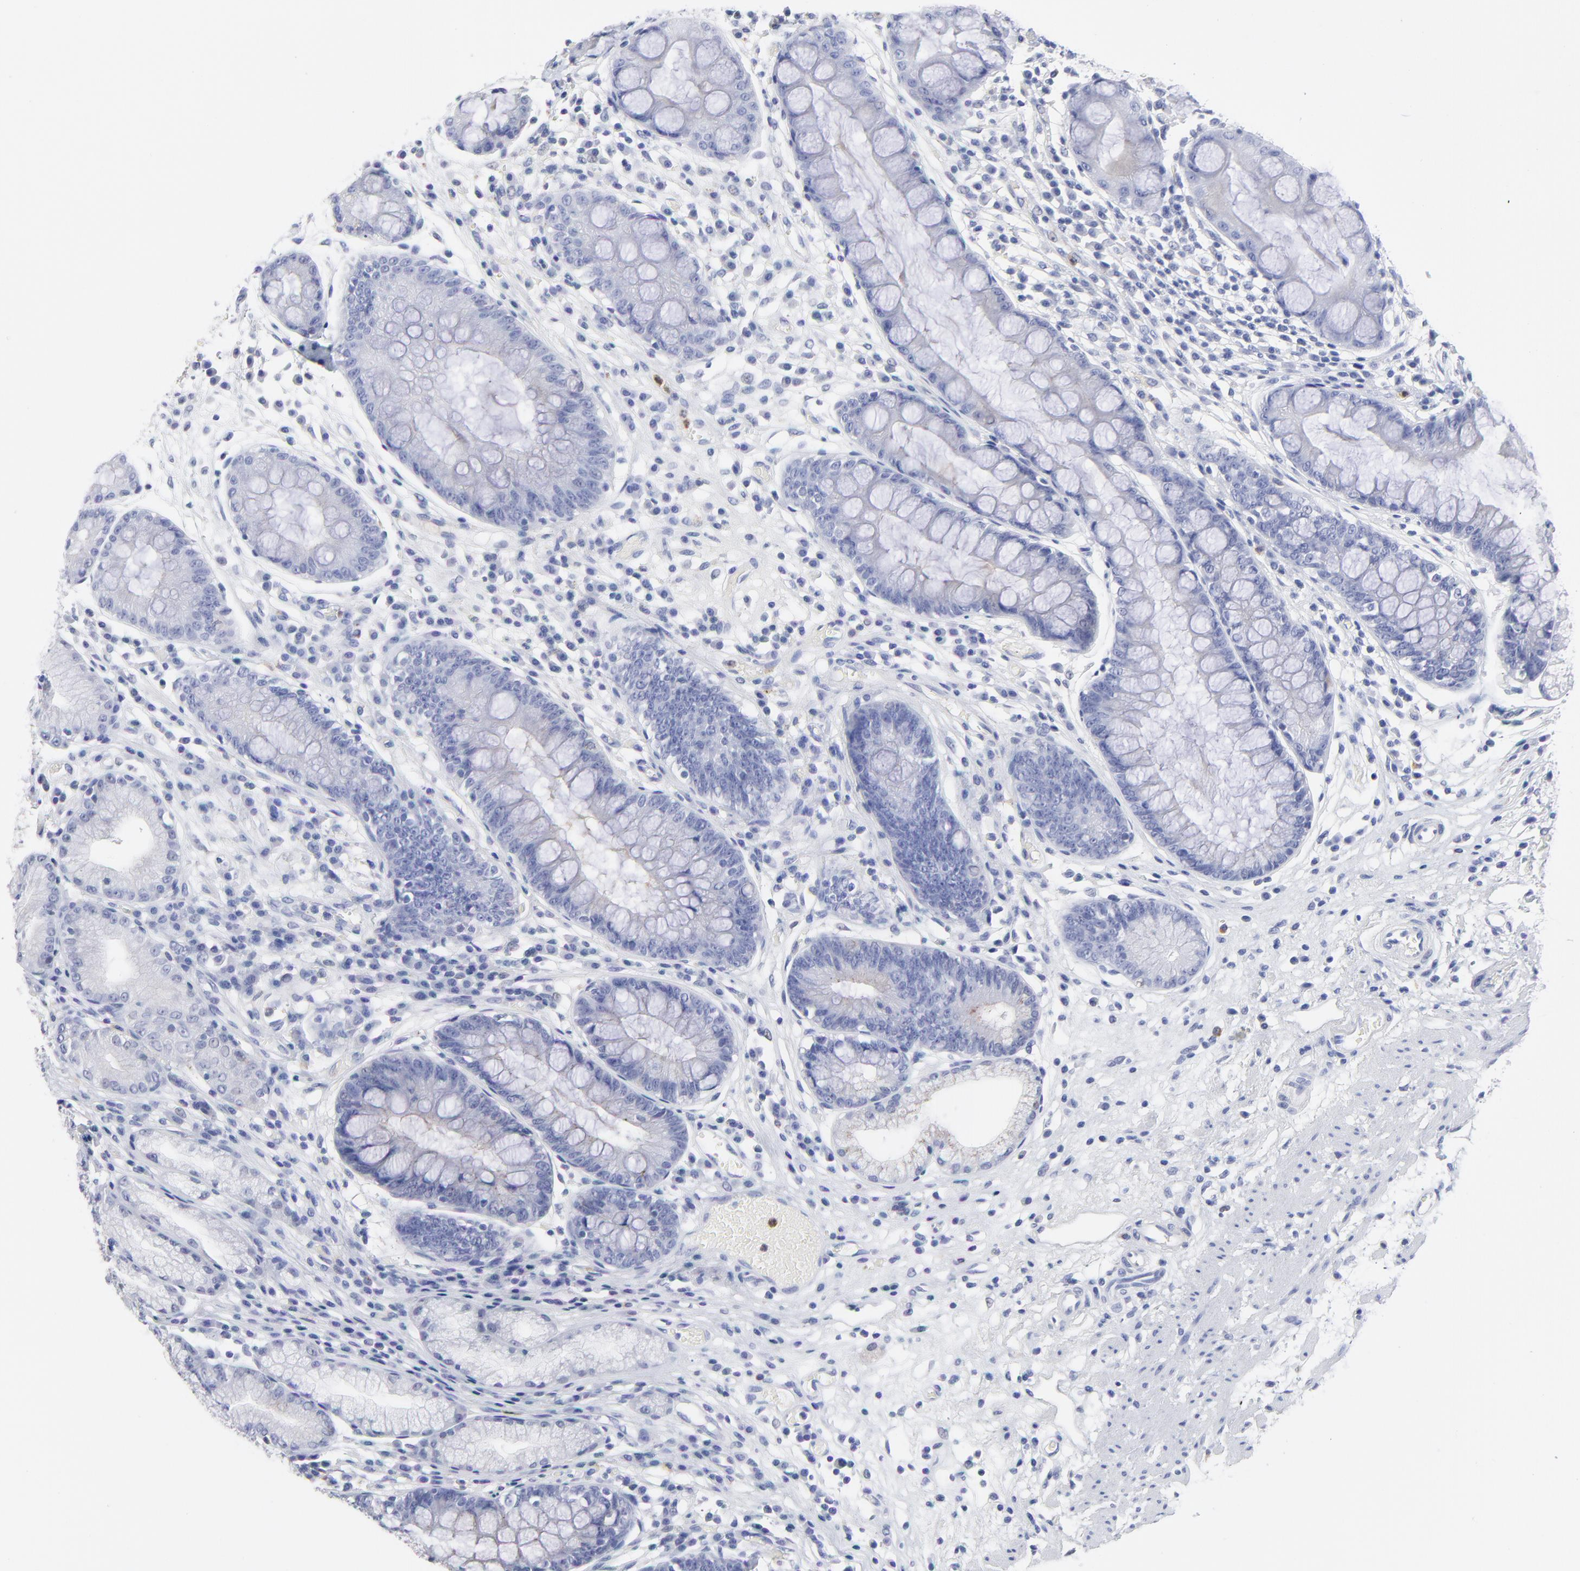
{"staining": {"intensity": "moderate", "quantity": "<25%", "location": "cytoplasmic/membranous,nuclear"}, "tissue": "stomach", "cell_type": "Glandular cells", "image_type": "normal", "snomed": [{"axis": "morphology", "description": "Normal tissue, NOS"}, {"axis": "morphology", "description": "Inflammation, NOS"}, {"axis": "topography", "description": "Stomach, lower"}], "caption": "DAB (3,3'-diaminobenzidine) immunohistochemical staining of unremarkable human stomach displays moderate cytoplasmic/membranous,nuclear protein positivity in about <25% of glandular cells.", "gene": "SMARCA1", "patient": {"sex": "male", "age": 59}}